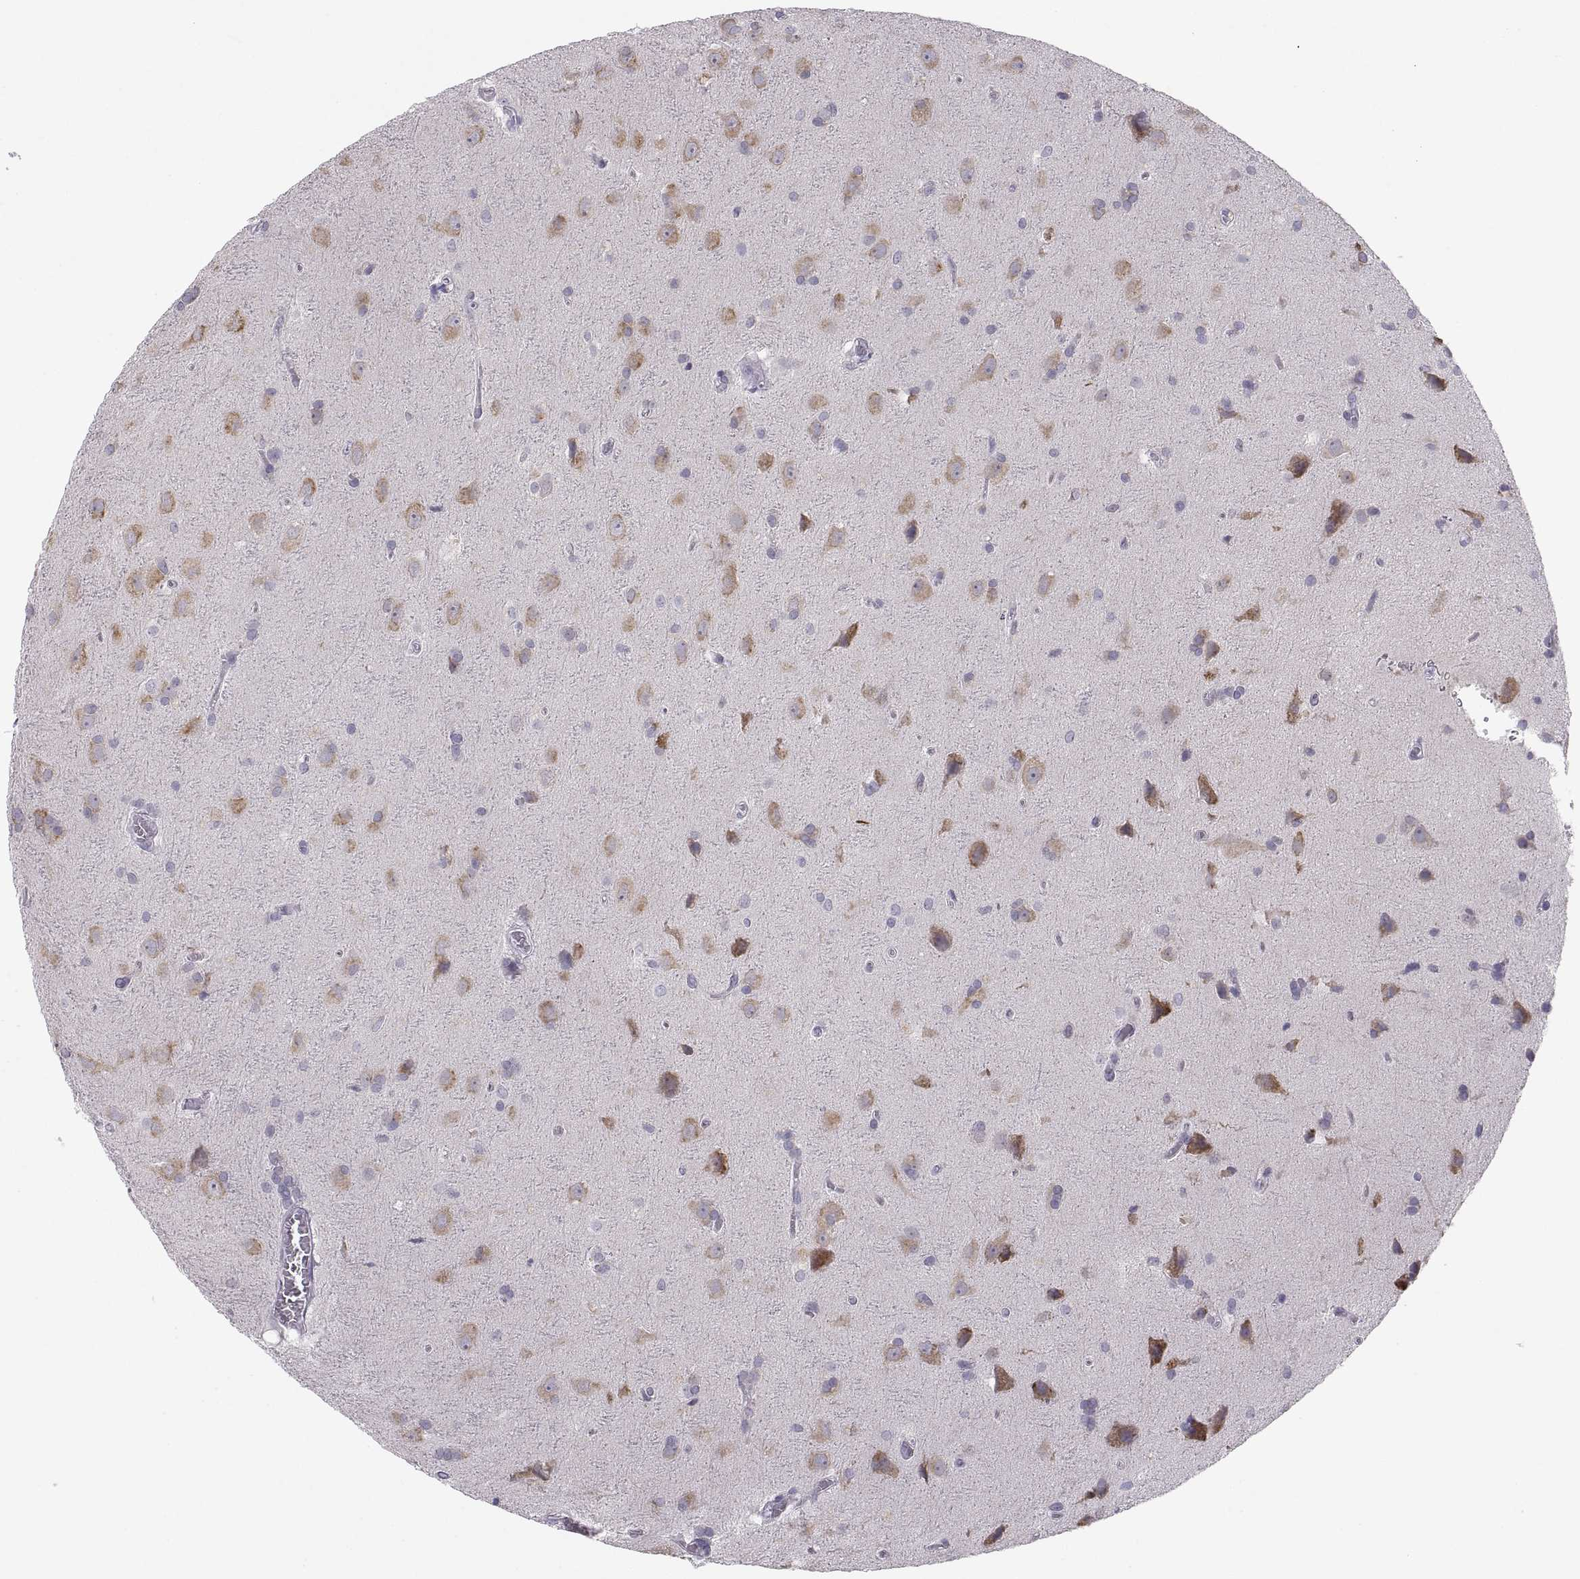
{"staining": {"intensity": "negative", "quantity": "none", "location": "none"}, "tissue": "glioma", "cell_type": "Tumor cells", "image_type": "cancer", "snomed": [{"axis": "morphology", "description": "Glioma, malignant, Low grade"}, {"axis": "topography", "description": "Brain"}], "caption": "Immunohistochemistry micrograph of neoplastic tissue: malignant glioma (low-grade) stained with DAB (3,3'-diaminobenzidine) displays no significant protein expression in tumor cells. (DAB immunohistochemistry with hematoxylin counter stain).", "gene": "ERO1A", "patient": {"sex": "male", "age": 58}}